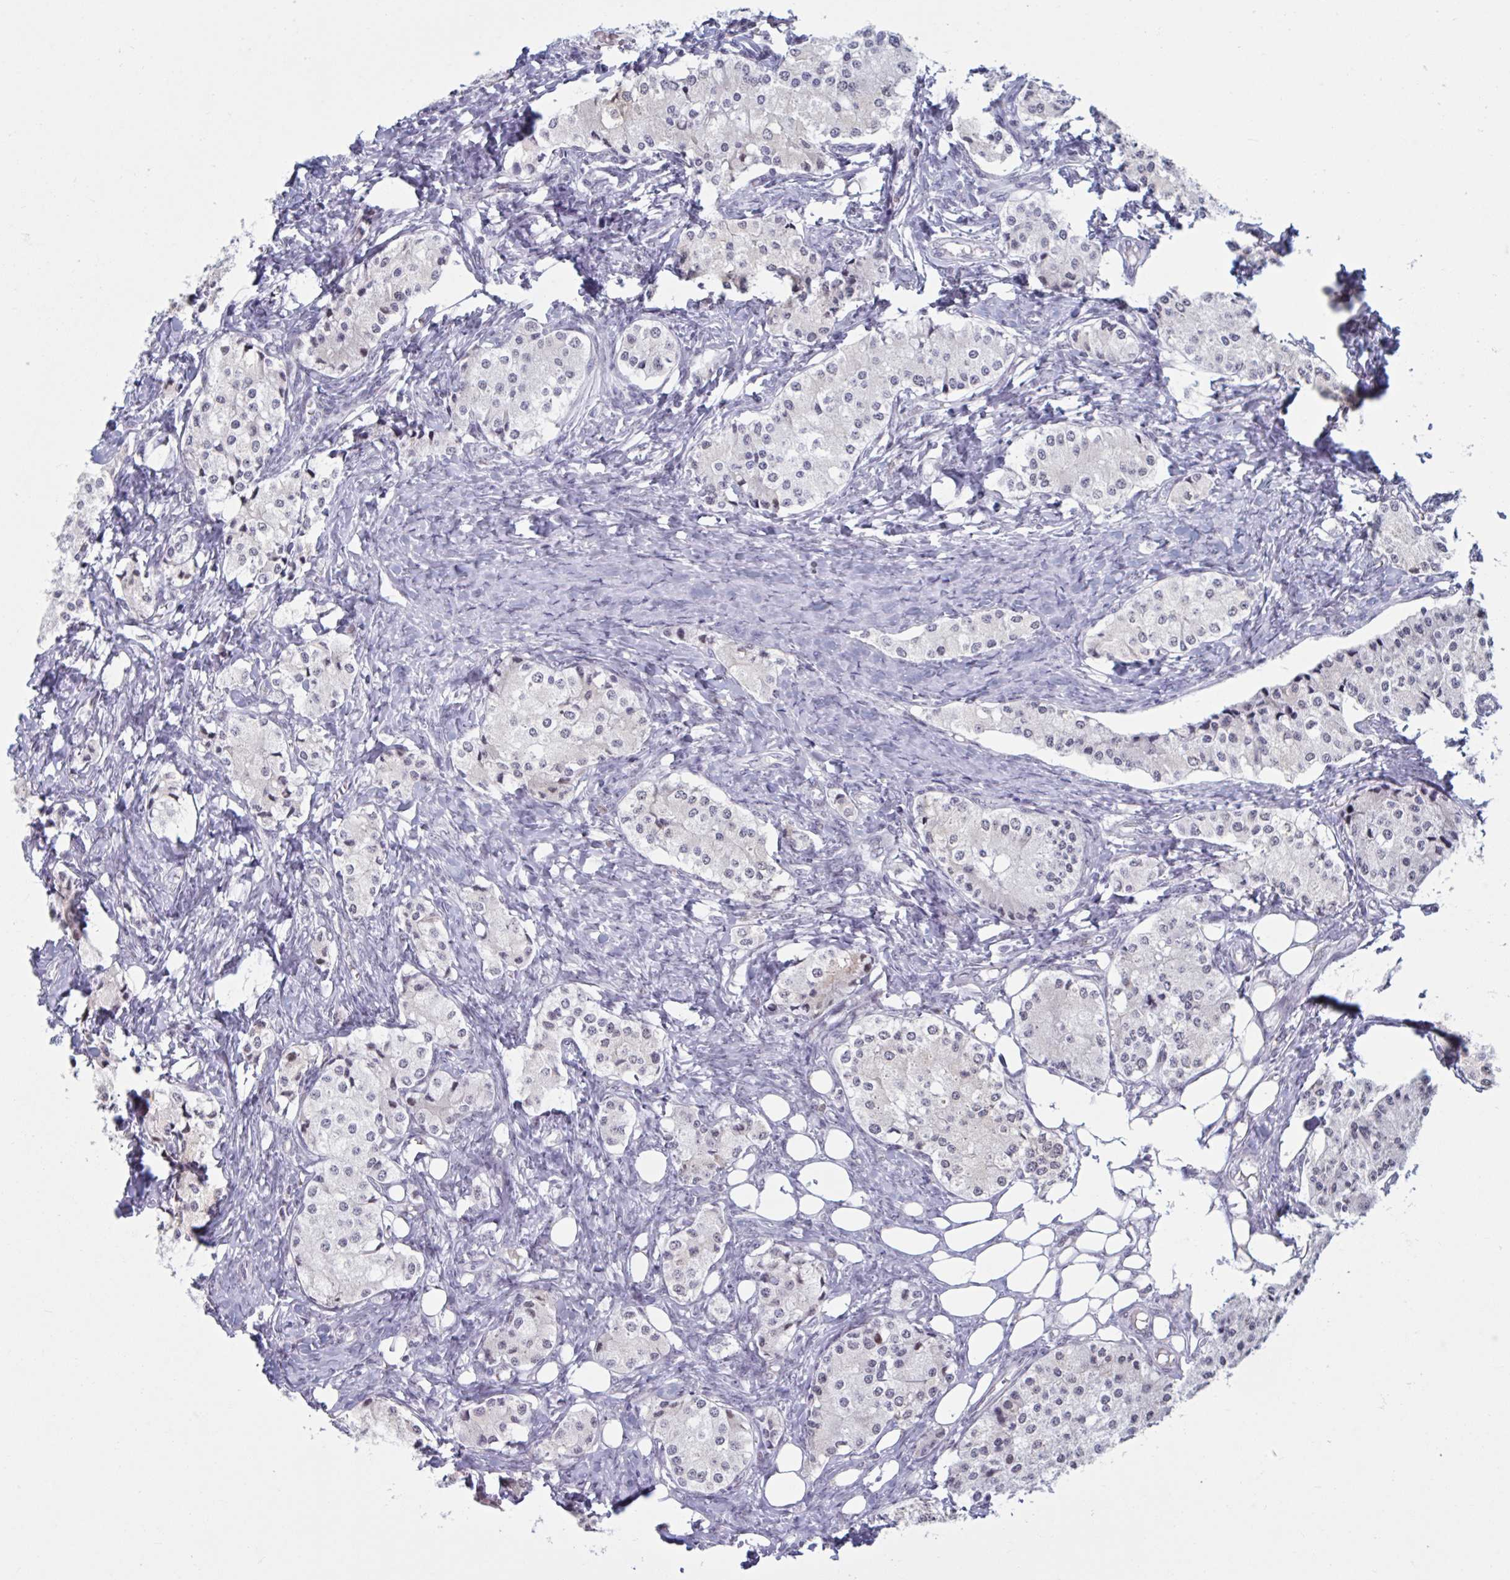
{"staining": {"intensity": "negative", "quantity": "none", "location": "none"}, "tissue": "carcinoid", "cell_type": "Tumor cells", "image_type": "cancer", "snomed": [{"axis": "morphology", "description": "Carcinoid, malignant, NOS"}, {"axis": "topography", "description": "Colon"}], "caption": "Immunohistochemistry (IHC) of carcinoid displays no positivity in tumor cells. Brightfield microscopy of immunohistochemistry (IHC) stained with DAB (brown) and hematoxylin (blue), captured at high magnification.", "gene": "HSD17B6", "patient": {"sex": "female", "age": 52}}